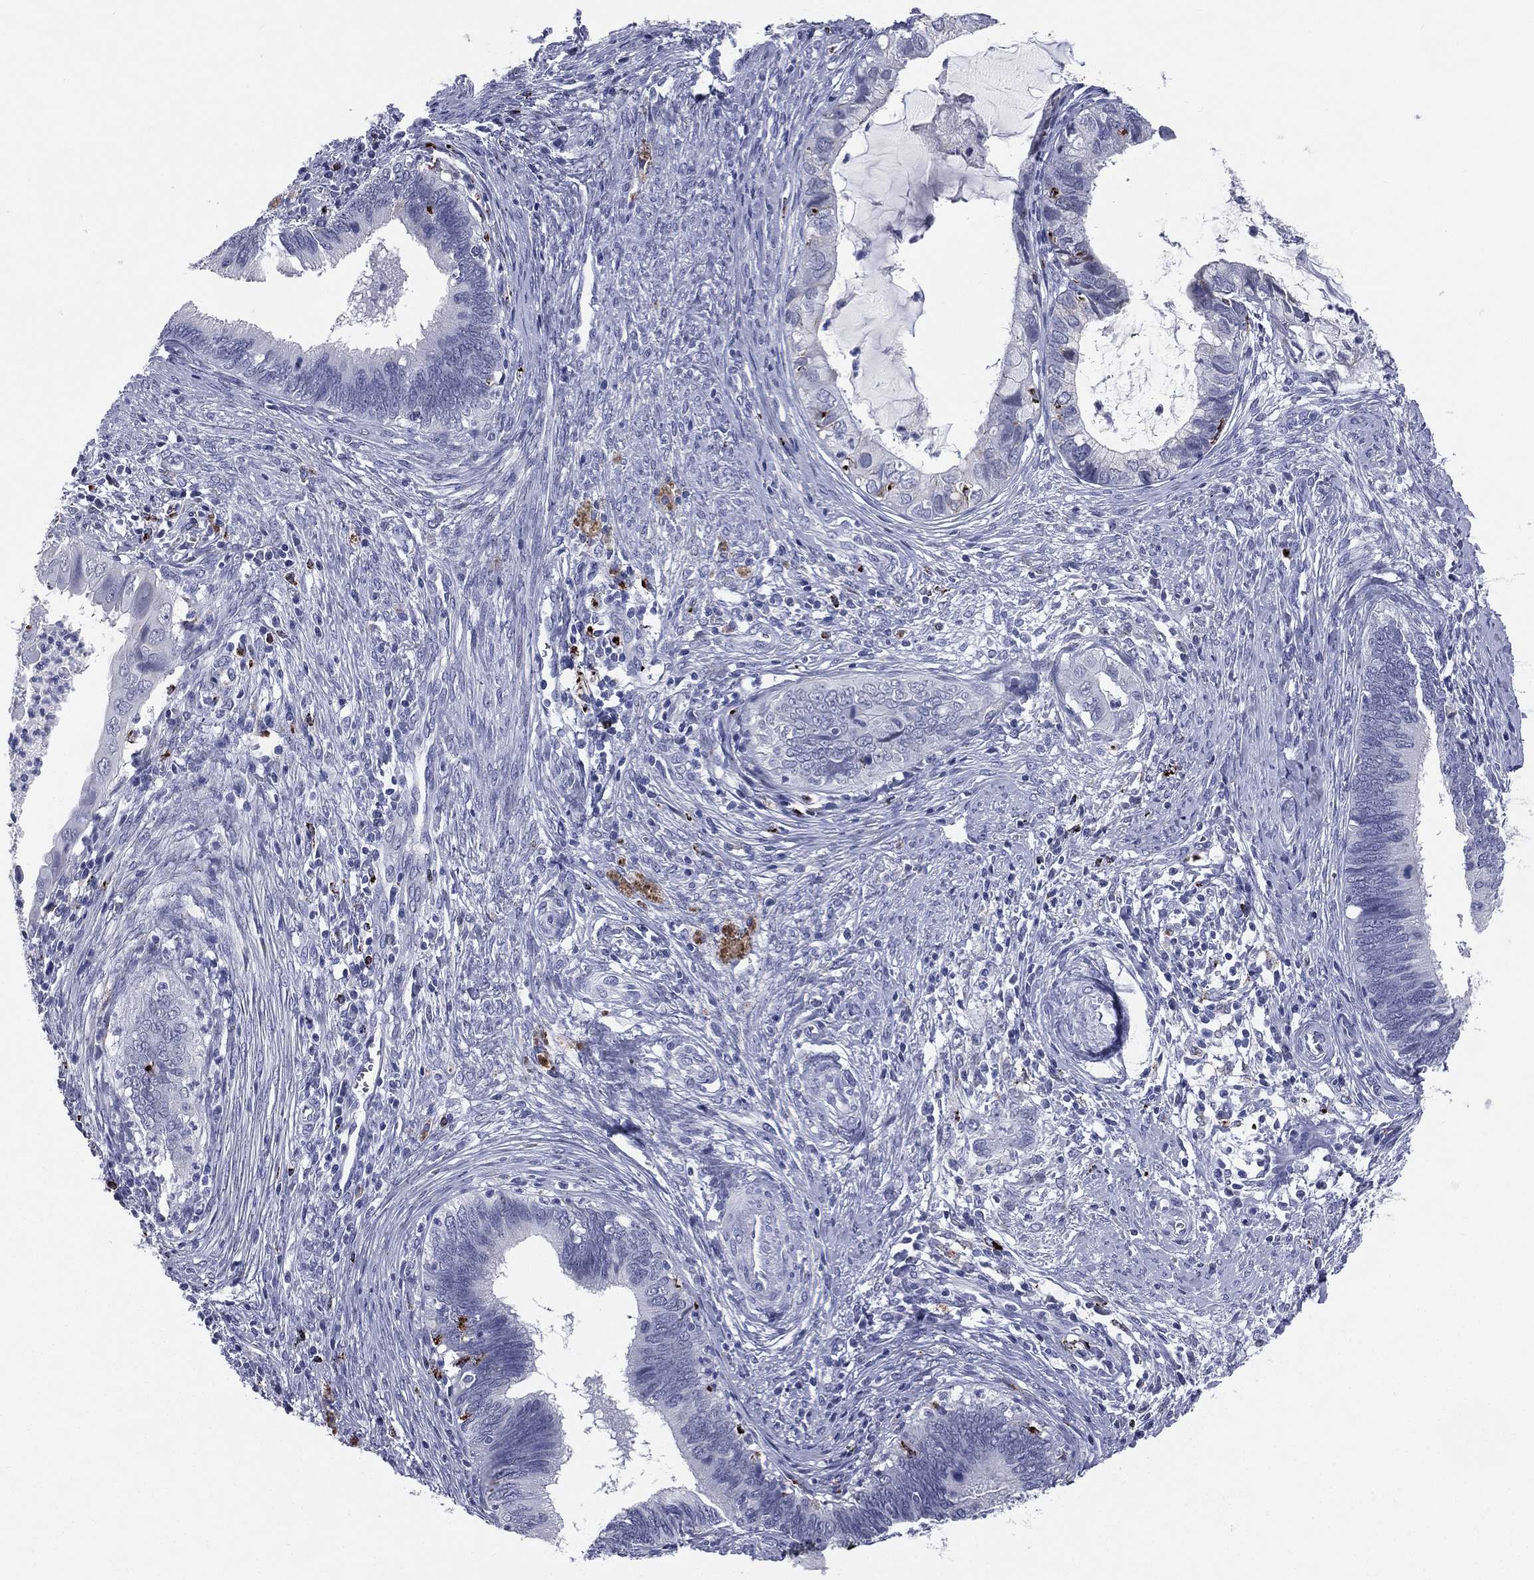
{"staining": {"intensity": "negative", "quantity": "none", "location": "none"}, "tissue": "cervical cancer", "cell_type": "Tumor cells", "image_type": "cancer", "snomed": [{"axis": "morphology", "description": "Adenocarcinoma, NOS"}, {"axis": "topography", "description": "Cervix"}], "caption": "A high-resolution micrograph shows IHC staining of cervical cancer (adenocarcinoma), which demonstrates no significant staining in tumor cells.", "gene": "HLA-DOA", "patient": {"sex": "female", "age": 42}}